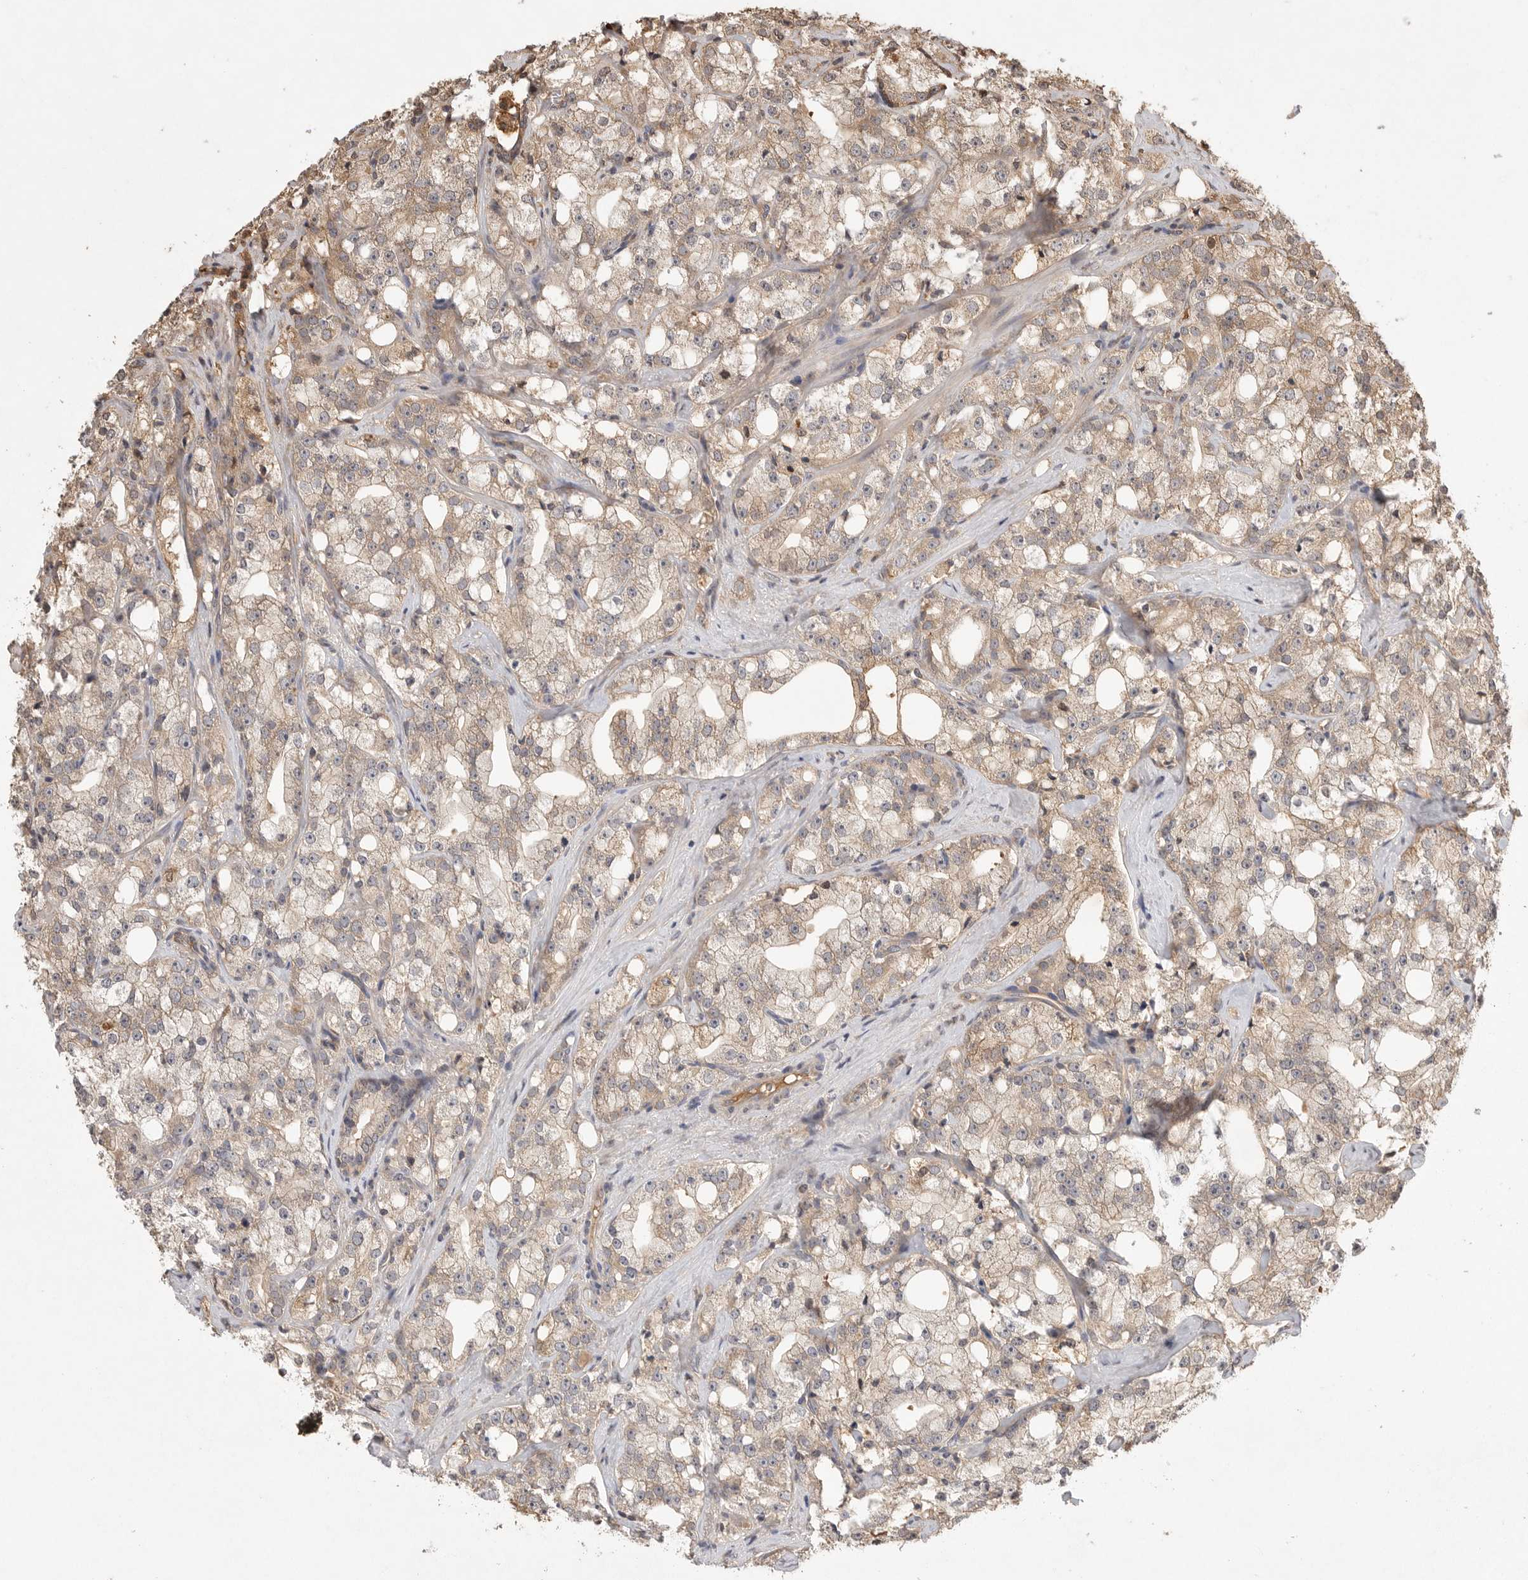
{"staining": {"intensity": "weak", "quantity": ">75%", "location": "cytoplasmic/membranous"}, "tissue": "prostate cancer", "cell_type": "Tumor cells", "image_type": "cancer", "snomed": [{"axis": "morphology", "description": "Adenocarcinoma, High grade"}, {"axis": "topography", "description": "Prostate"}], "caption": "Immunohistochemistry image of neoplastic tissue: prostate high-grade adenocarcinoma stained using immunohistochemistry (IHC) reveals low levels of weak protein expression localized specifically in the cytoplasmic/membranous of tumor cells, appearing as a cytoplasmic/membranous brown color.", "gene": "PRMT3", "patient": {"sex": "male", "age": 64}}